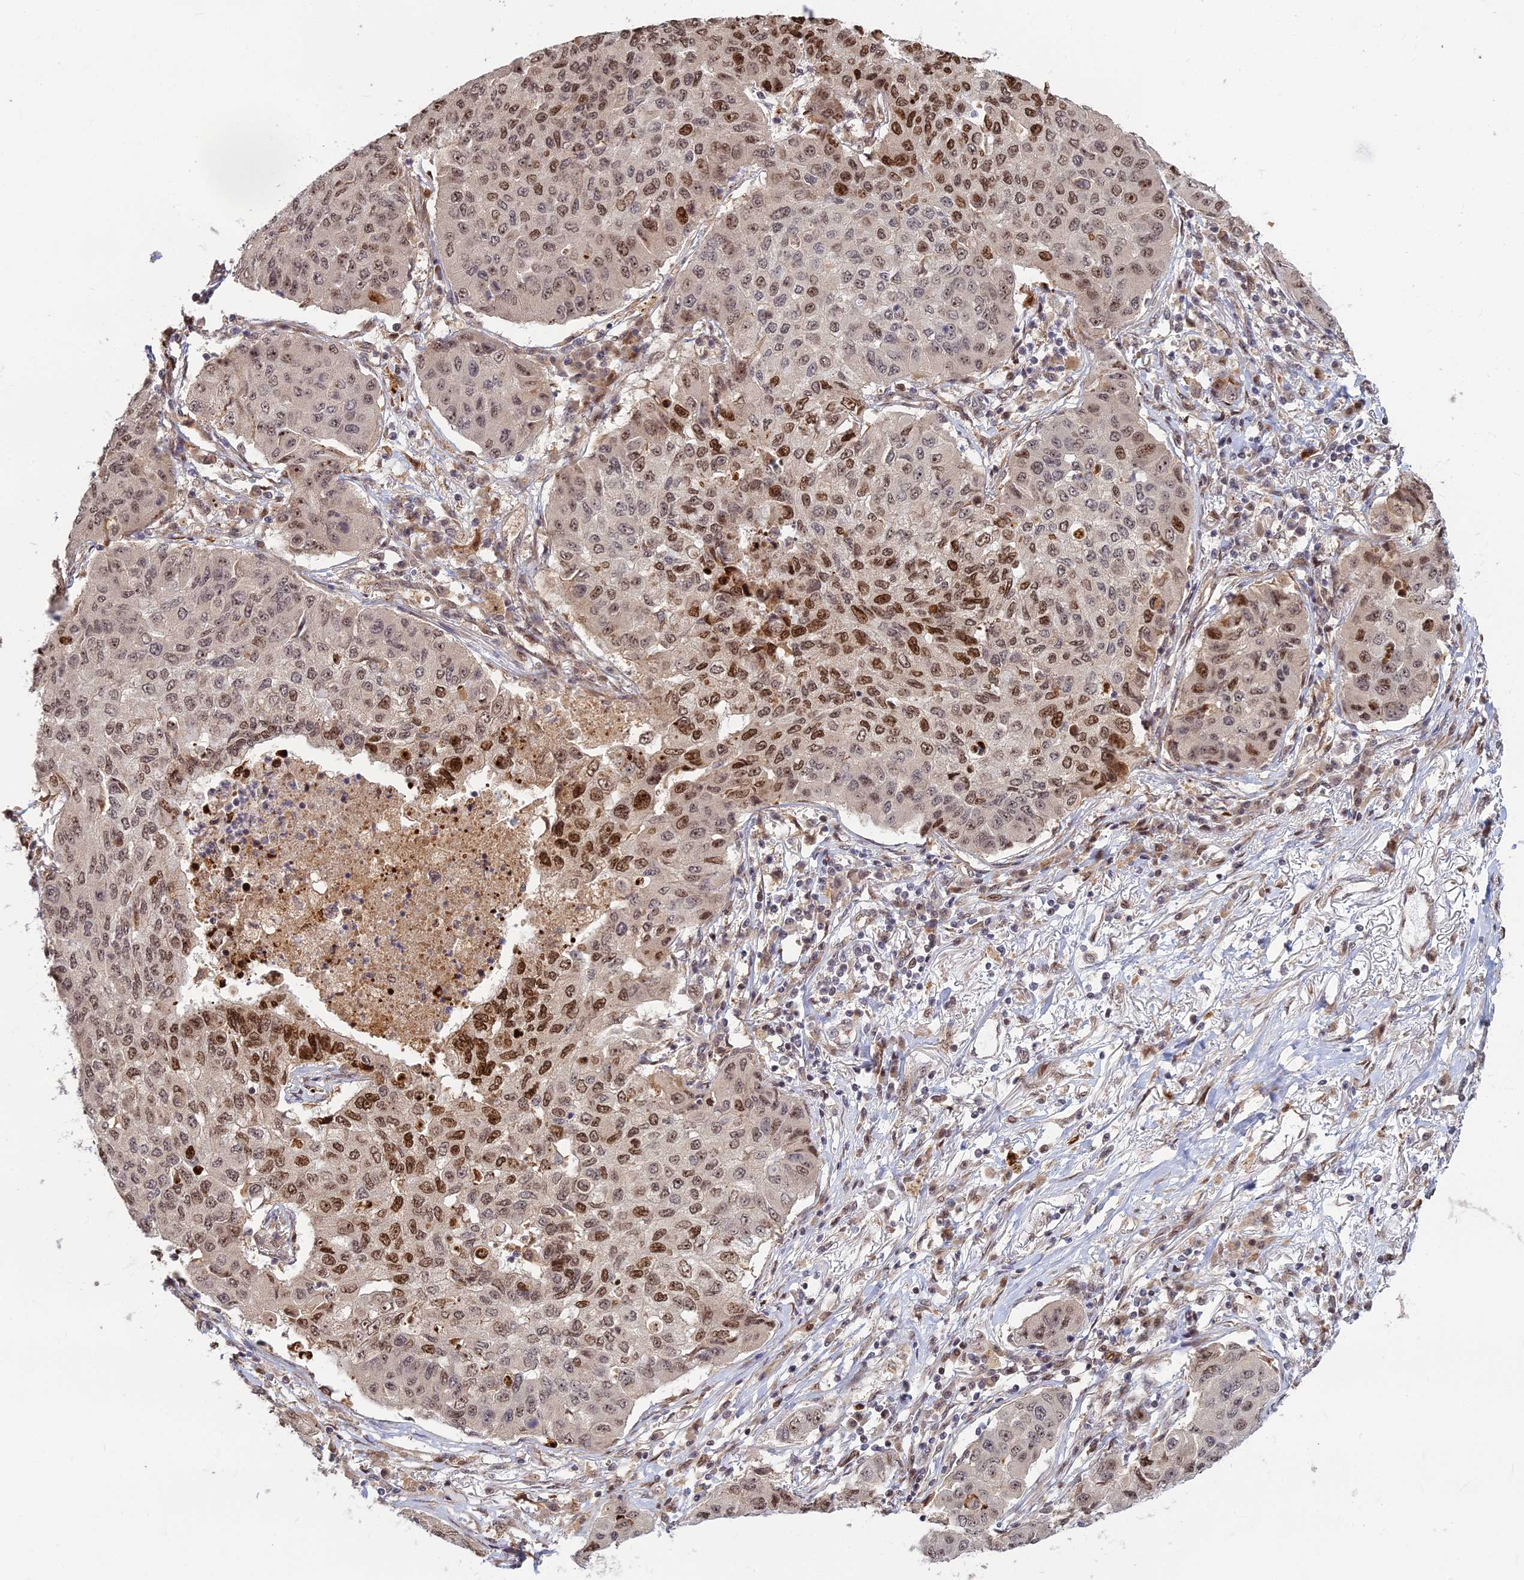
{"staining": {"intensity": "strong", "quantity": "25%-75%", "location": "nuclear"}, "tissue": "lung cancer", "cell_type": "Tumor cells", "image_type": "cancer", "snomed": [{"axis": "morphology", "description": "Squamous cell carcinoma, NOS"}, {"axis": "topography", "description": "Lung"}], "caption": "Immunohistochemical staining of human lung cancer displays high levels of strong nuclear protein staining in approximately 25%-75% of tumor cells.", "gene": "UFSP2", "patient": {"sex": "male", "age": 74}}